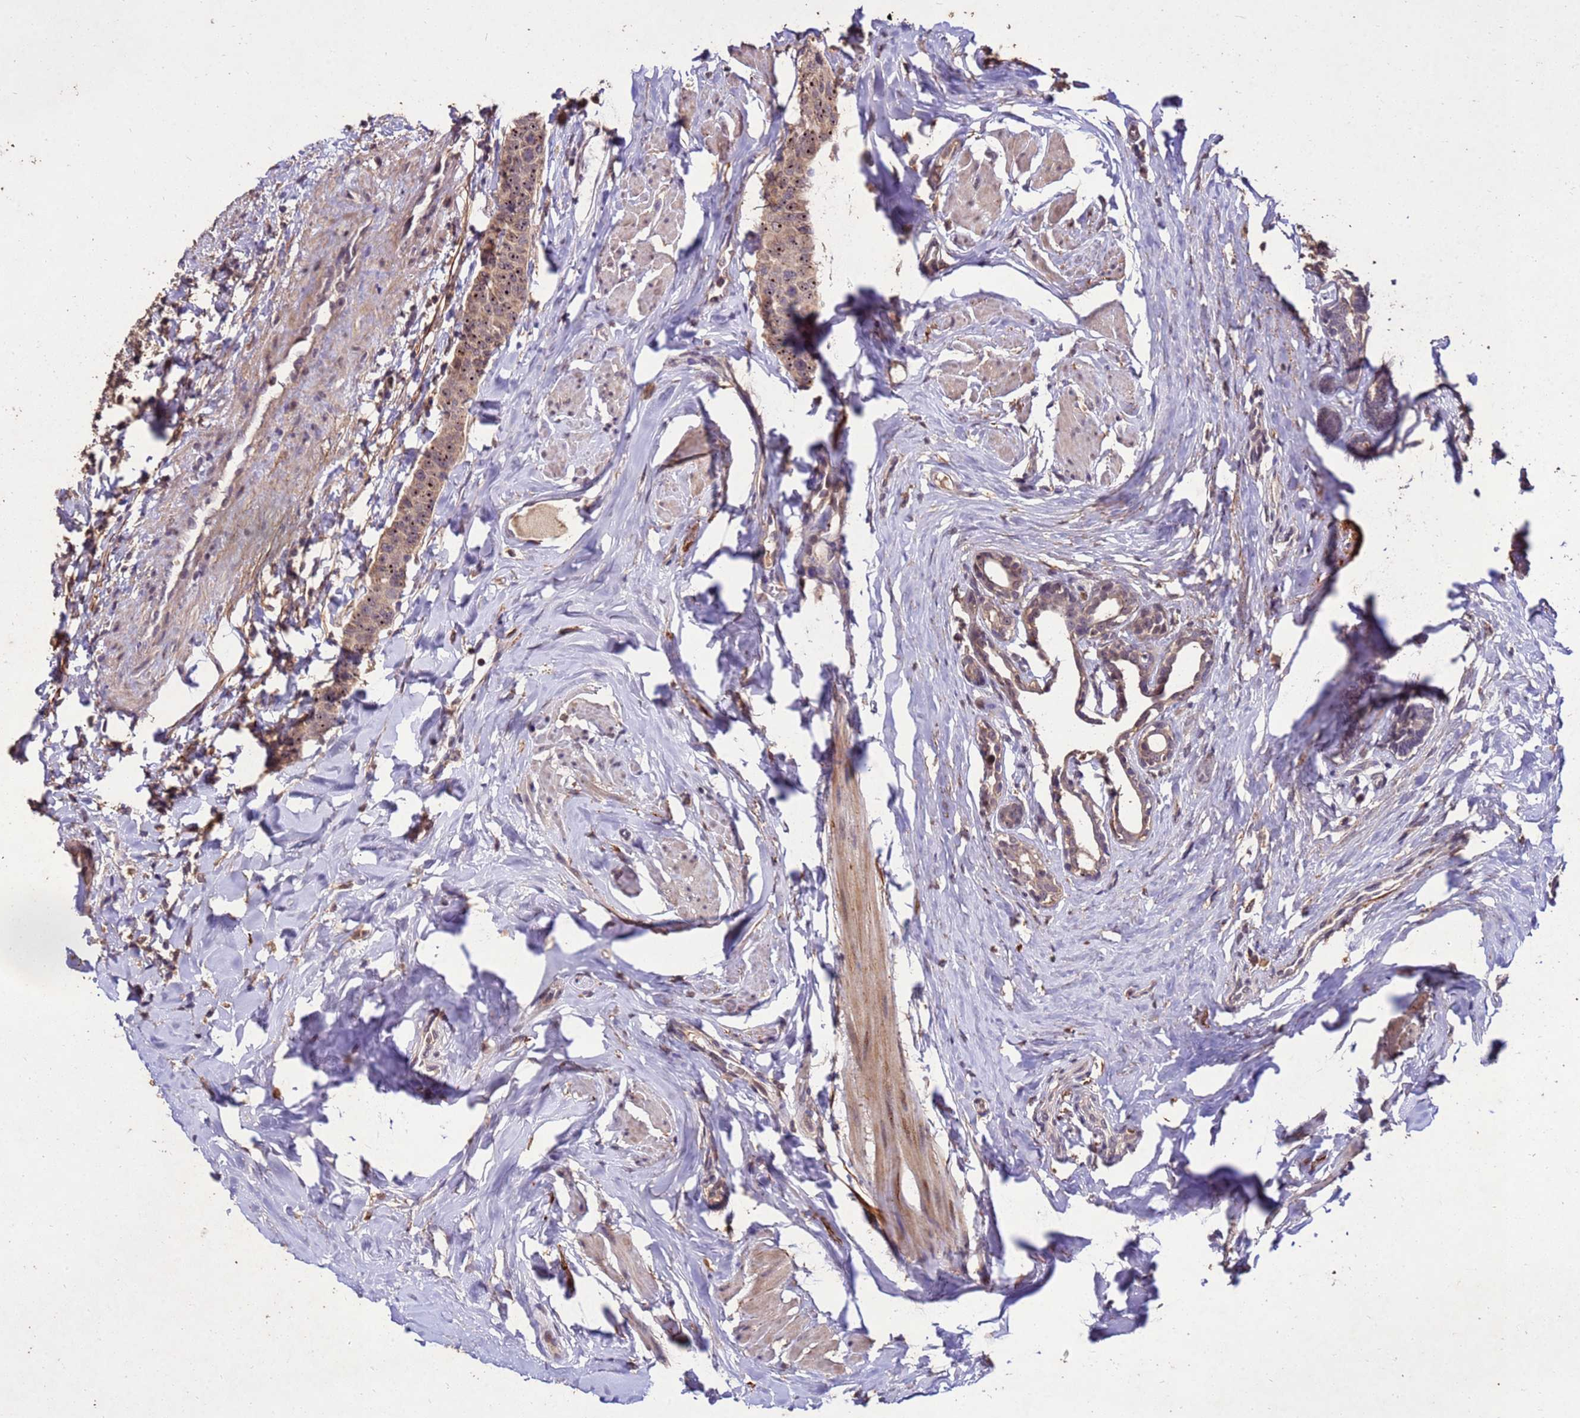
{"staining": {"intensity": "moderate", "quantity": ">75%", "location": "cytoplasmic/membranous,nuclear"}, "tissue": "breast cancer", "cell_type": "Tumor cells", "image_type": "cancer", "snomed": [{"axis": "morphology", "description": "Duct carcinoma"}, {"axis": "topography", "description": "Breast"}], "caption": "Moderate cytoplasmic/membranous and nuclear expression is identified in about >75% of tumor cells in breast intraductal carcinoma. (IHC, brightfield microscopy, high magnification).", "gene": "TOR4A", "patient": {"sex": "female", "age": 40}}